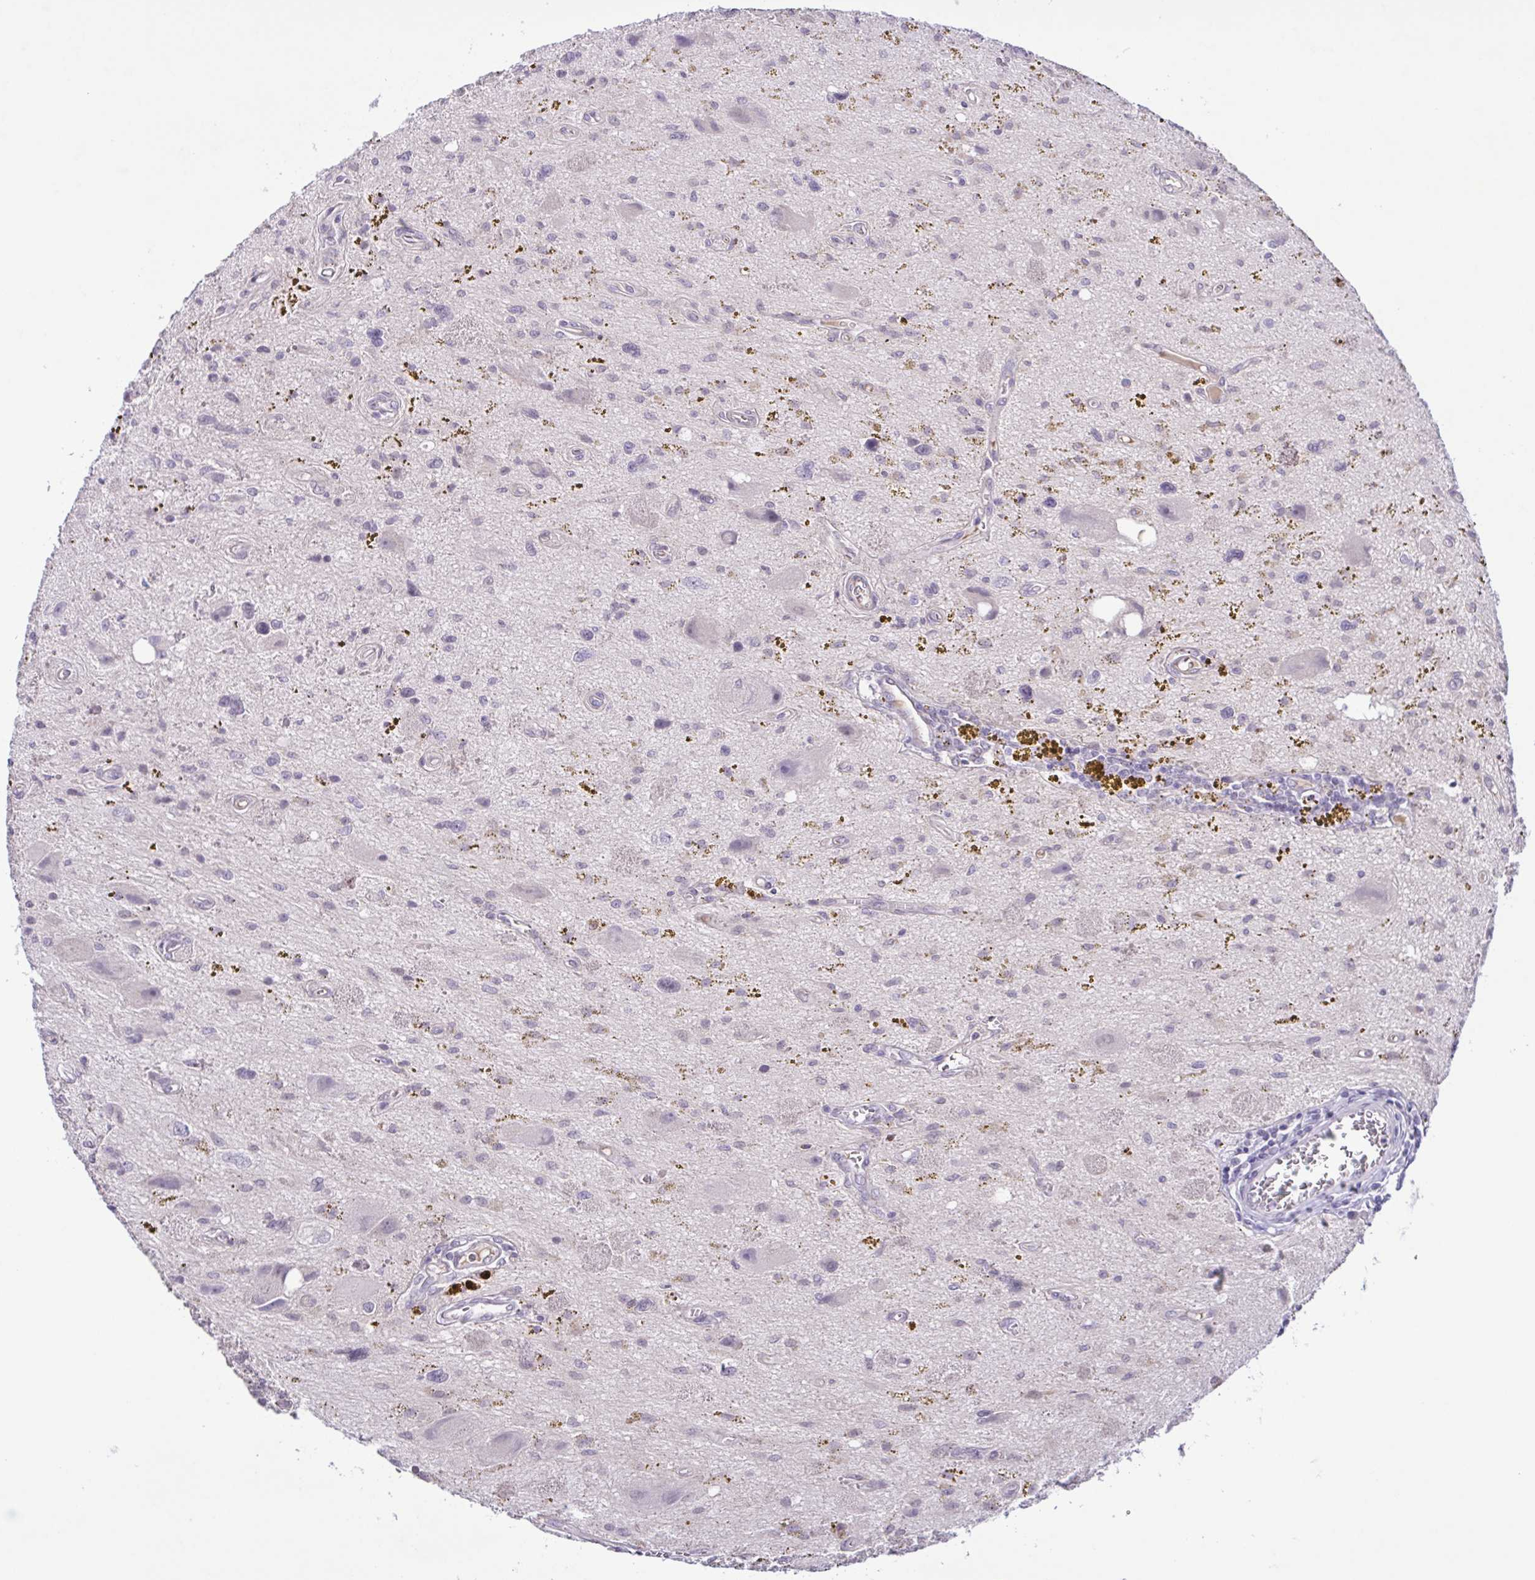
{"staining": {"intensity": "negative", "quantity": "none", "location": "none"}, "tissue": "glioma", "cell_type": "Tumor cells", "image_type": "cancer", "snomed": [{"axis": "morphology", "description": "Glioma, malignant, Low grade"}, {"axis": "topography", "description": "Cerebellum"}], "caption": "Micrograph shows no significant protein expression in tumor cells of malignant glioma (low-grade).", "gene": "IL1RN", "patient": {"sex": "female", "age": 14}}